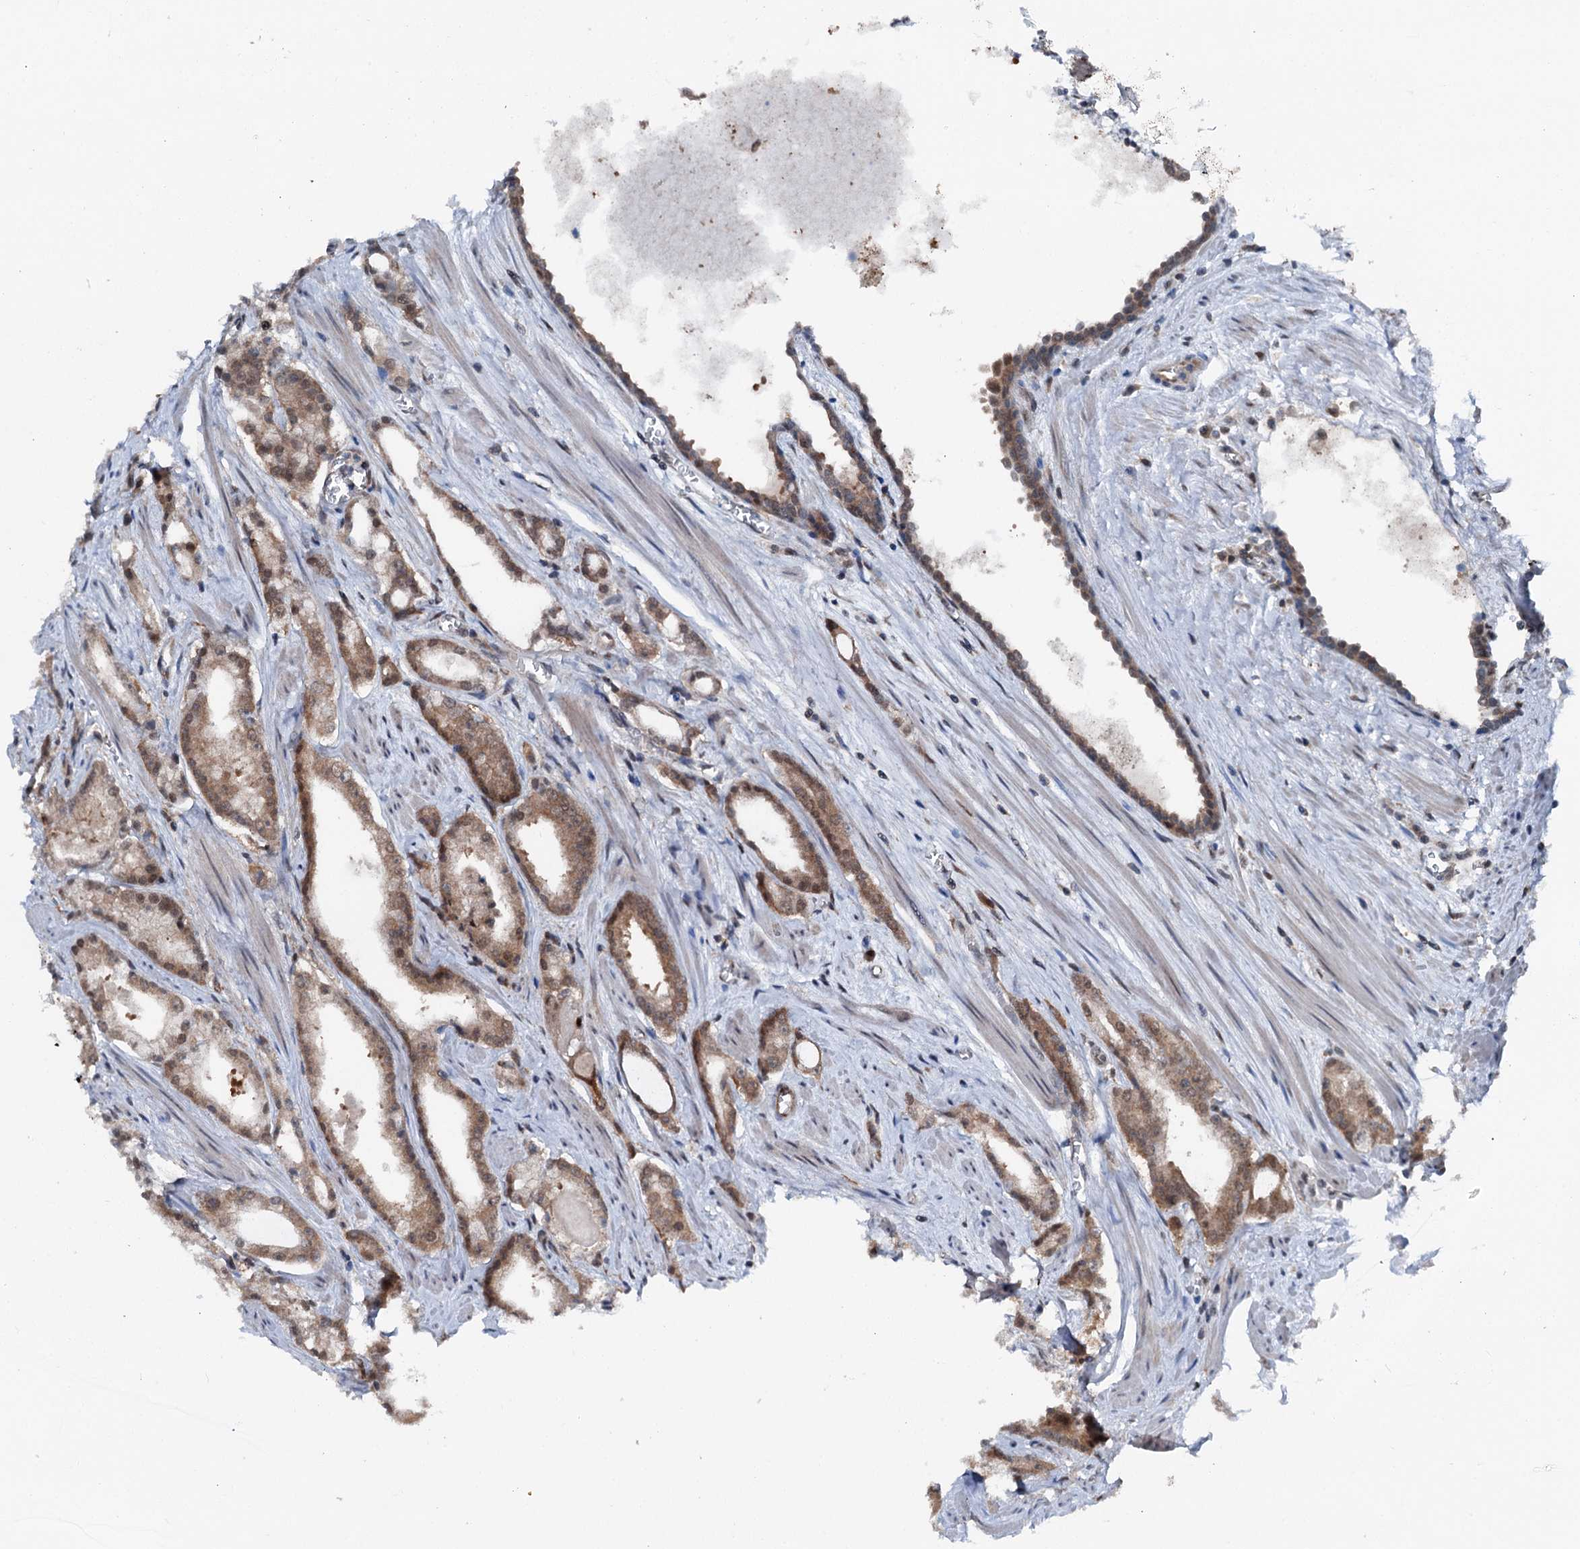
{"staining": {"intensity": "moderate", "quantity": ">75%", "location": "cytoplasmic/membranous,nuclear"}, "tissue": "prostate cancer", "cell_type": "Tumor cells", "image_type": "cancer", "snomed": [{"axis": "morphology", "description": "Adenocarcinoma, Low grade"}, {"axis": "topography", "description": "Prostate and seminal vesicle, NOS"}], "caption": "Prostate adenocarcinoma (low-grade) stained with a protein marker reveals moderate staining in tumor cells.", "gene": "PSMD13", "patient": {"sex": "male", "age": 60}}